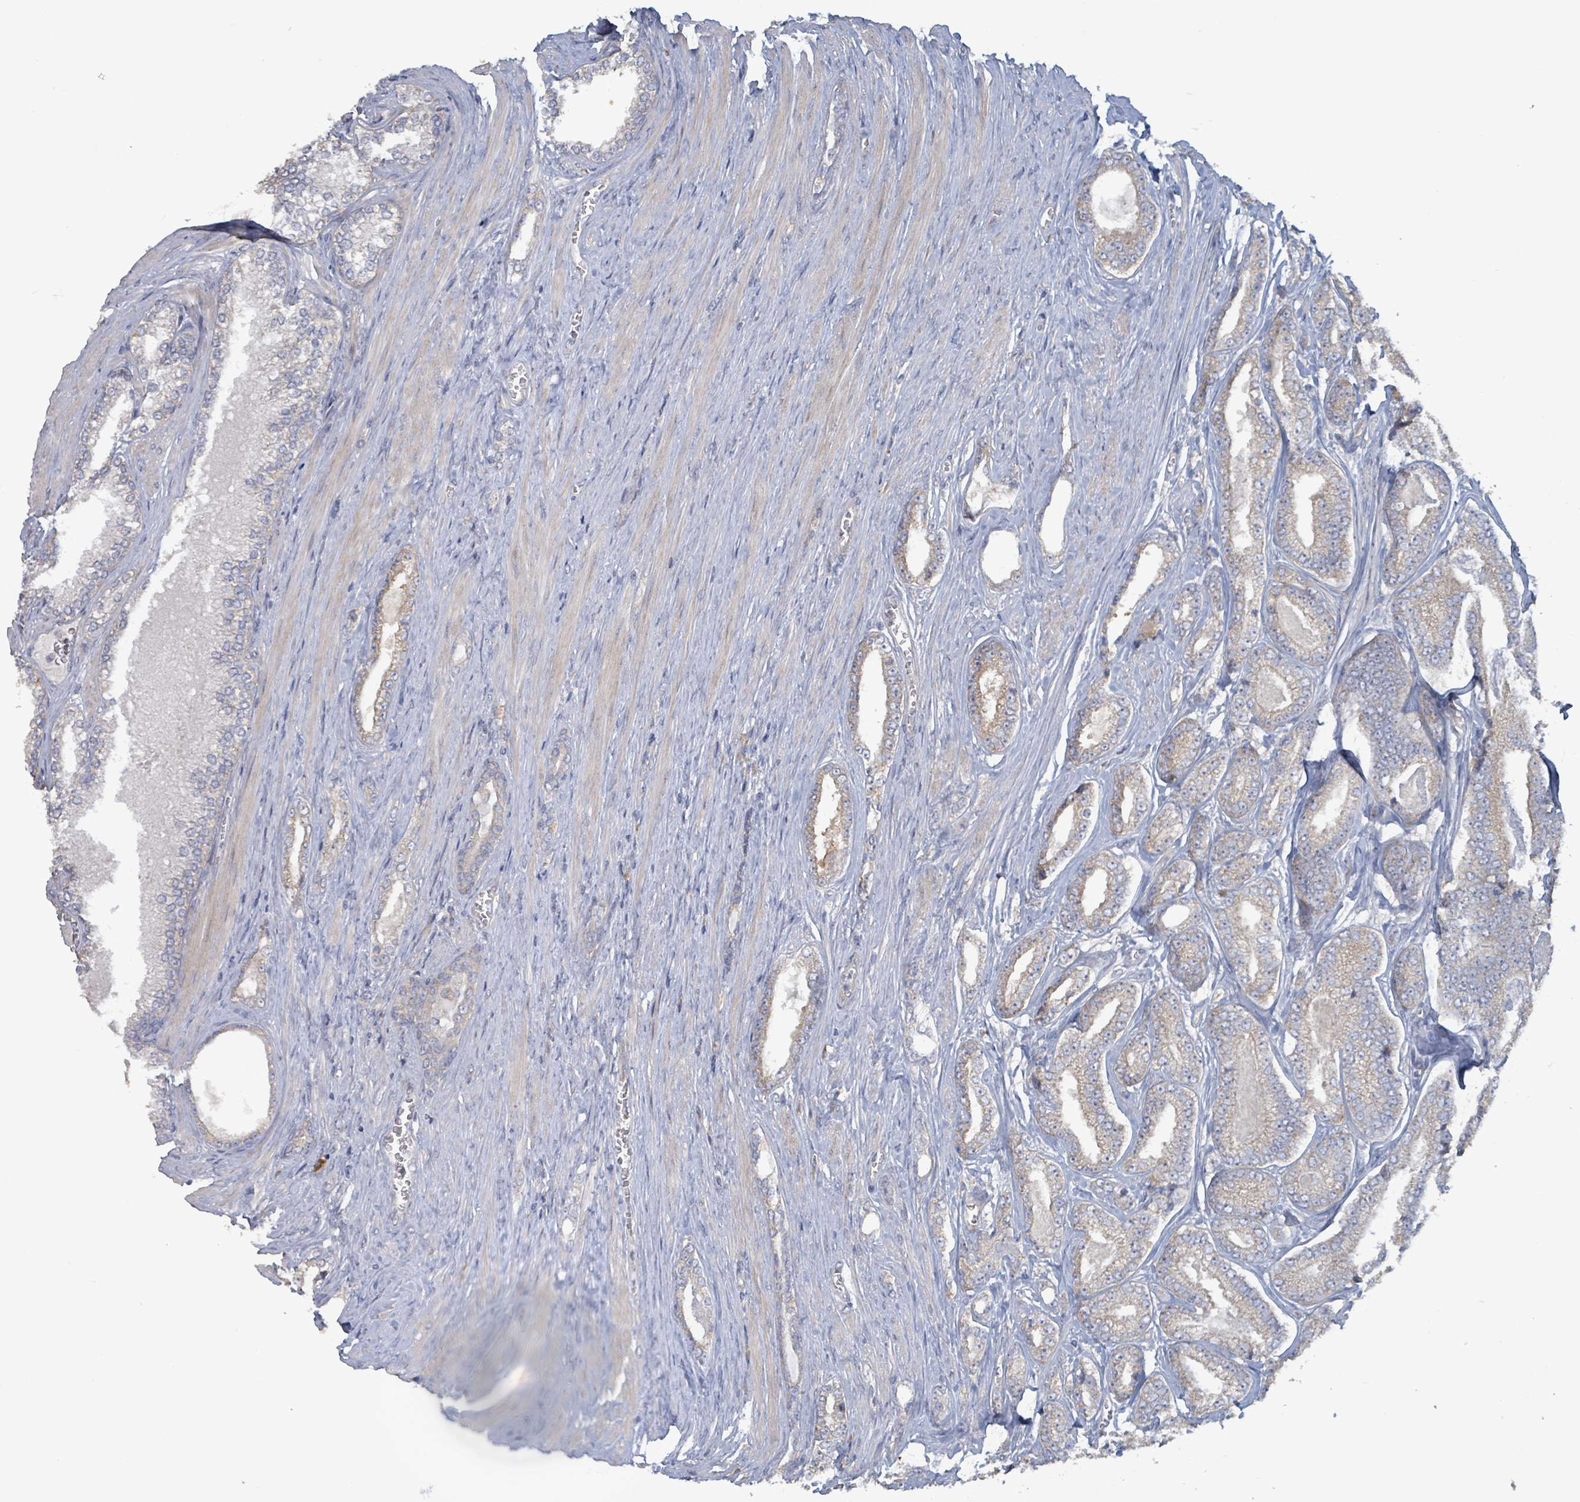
{"staining": {"intensity": "weak", "quantity": "25%-75%", "location": "cytoplasmic/membranous"}, "tissue": "prostate cancer", "cell_type": "Tumor cells", "image_type": "cancer", "snomed": [{"axis": "morphology", "description": "Adenocarcinoma, NOS"}, {"axis": "topography", "description": "Prostate and seminal vesicle, NOS"}], "caption": "Immunohistochemistry (IHC) micrograph of prostate adenocarcinoma stained for a protein (brown), which exhibits low levels of weak cytoplasmic/membranous expression in approximately 25%-75% of tumor cells.", "gene": "RPL32", "patient": {"sex": "male", "age": 76}}